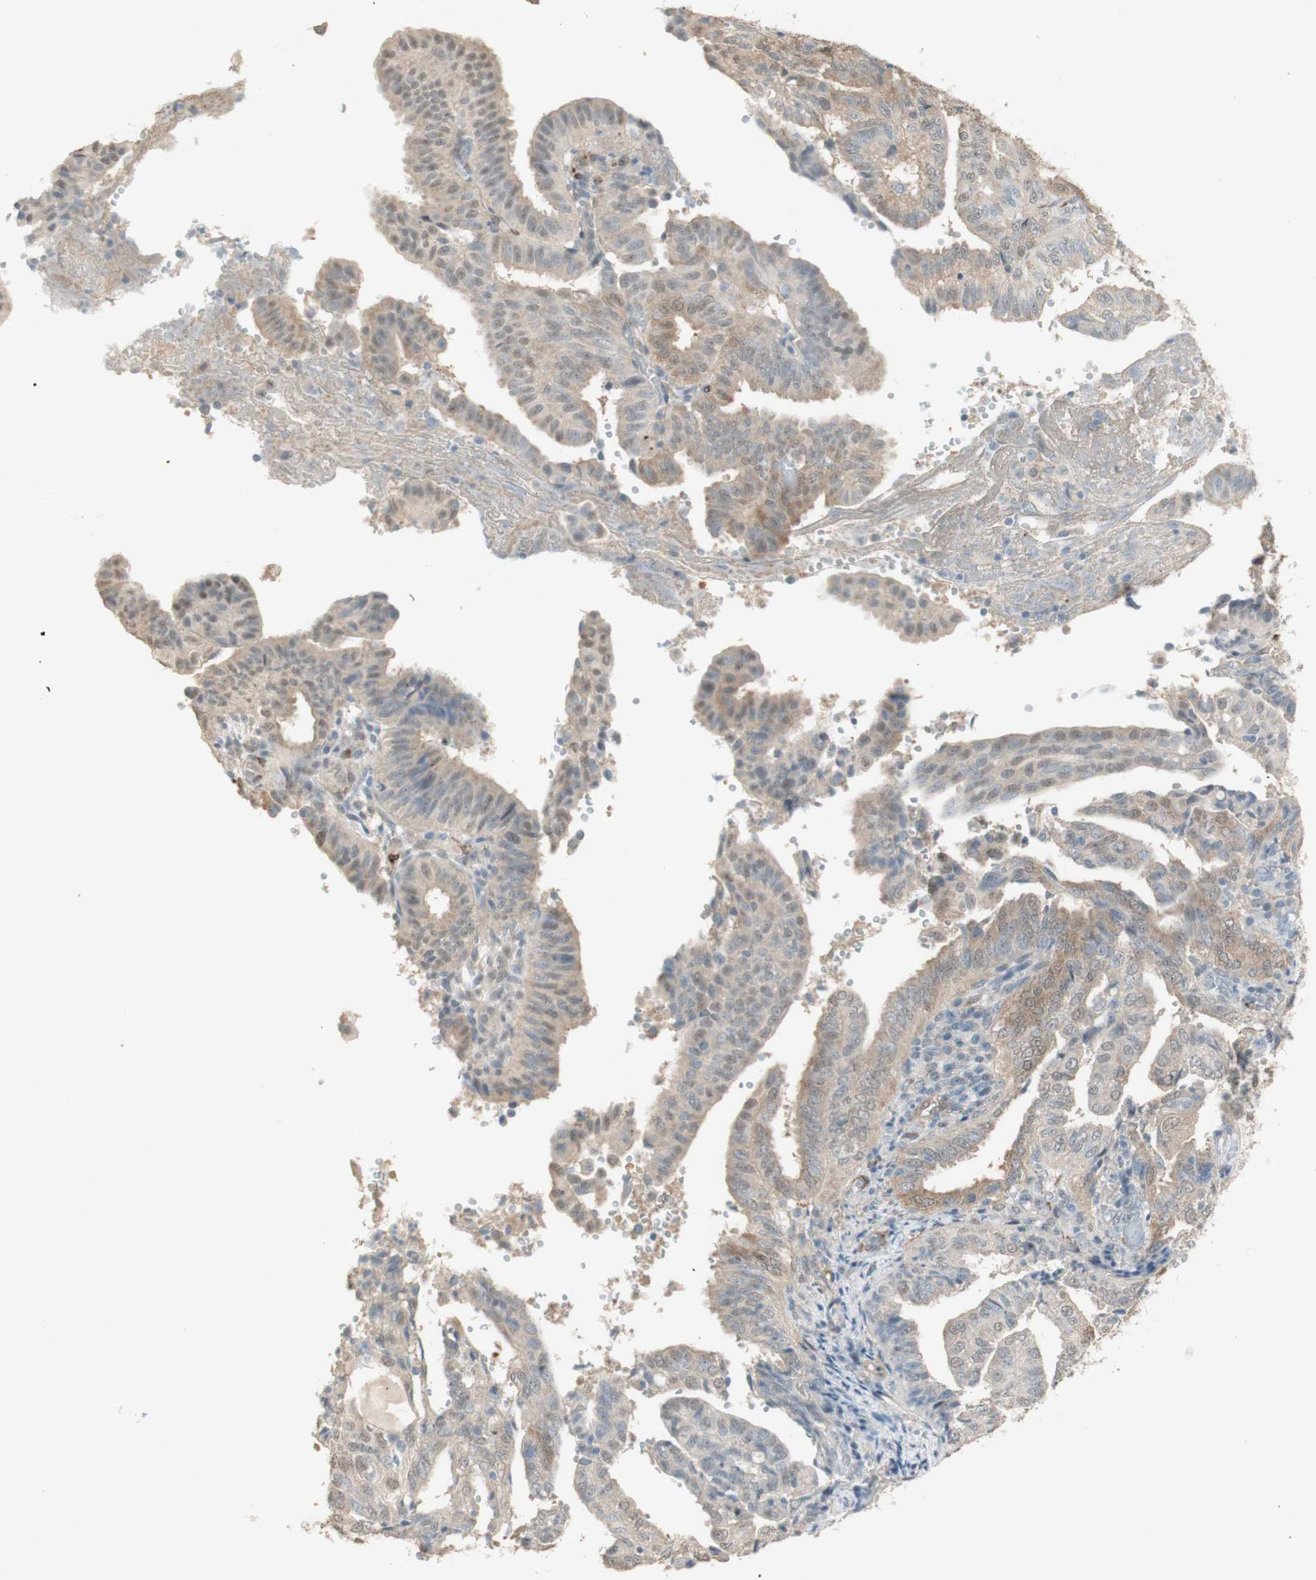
{"staining": {"intensity": "weak", "quantity": "25%-75%", "location": "cytoplasmic/membranous"}, "tissue": "endometrial cancer", "cell_type": "Tumor cells", "image_type": "cancer", "snomed": [{"axis": "morphology", "description": "Adenocarcinoma, NOS"}, {"axis": "topography", "description": "Endometrium"}], "caption": "Tumor cells reveal low levels of weak cytoplasmic/membranous staining in approximately 25%-75% of cells in human endometrial cancer. (brown staining indicates protein expression, while blue staining denotes nuclei).", "gene": "MUC3A", "patient": {"sex": "female", "age": 58}}